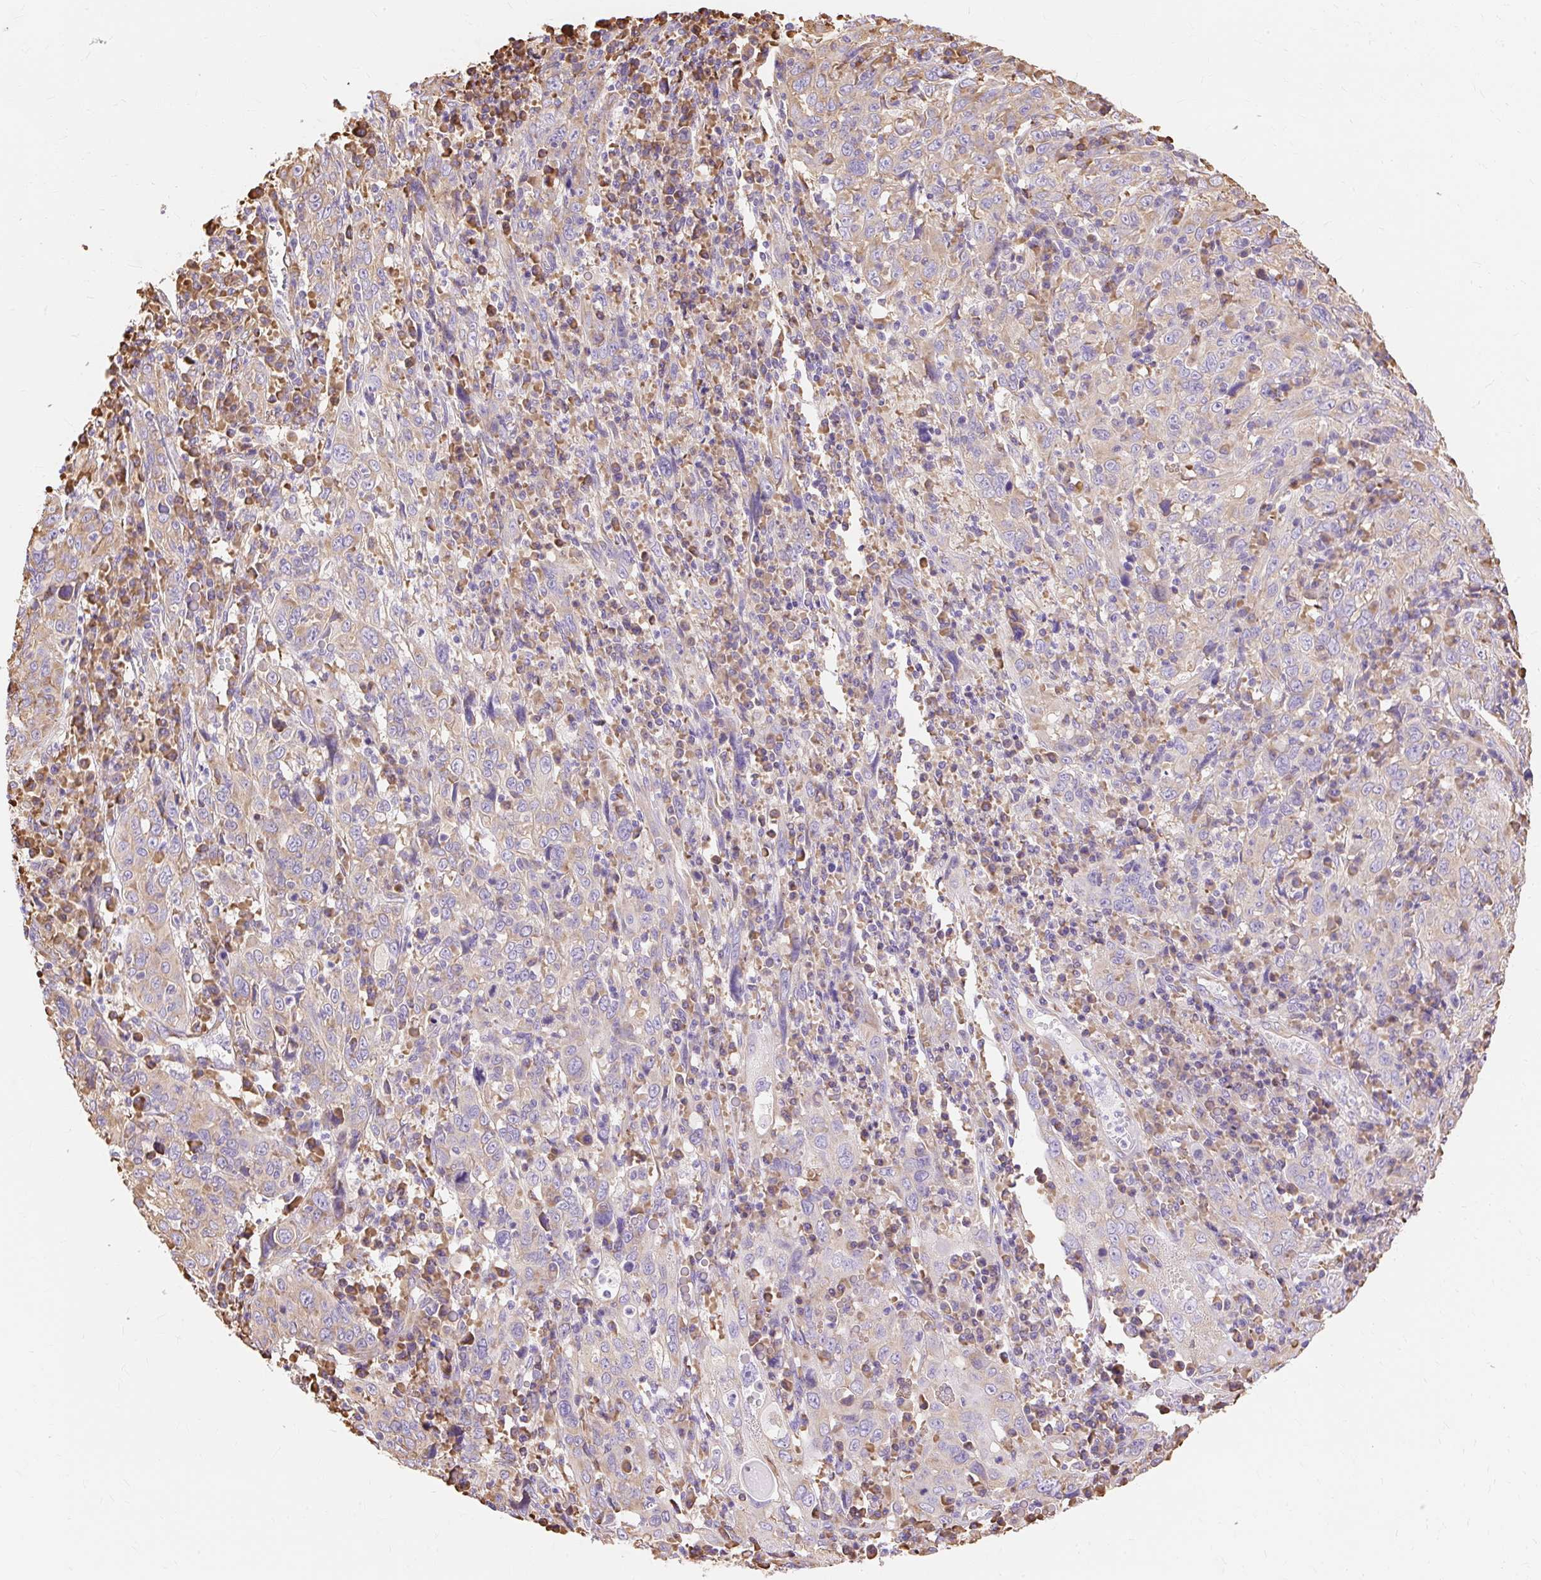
{"staining": {"intensity": "weak", "quantity": "<25%", "location": "cytoplasmic/membranous"}, "tissue": "cervical cancer", "cell_type": "Tumor cells", "image_type": "cancer", "snomed": [{"axis": "morphology", "description": "Squamous cell carcinoma, NOS"}, {"axis": "topography", "description": "Cervix"}], "caption": "Cervical cancer was stained to show a protein in brown. There is no significant staining in tumor cells.", "gene": "RPS17", "patient": {"sex": "female", "age": 46}}